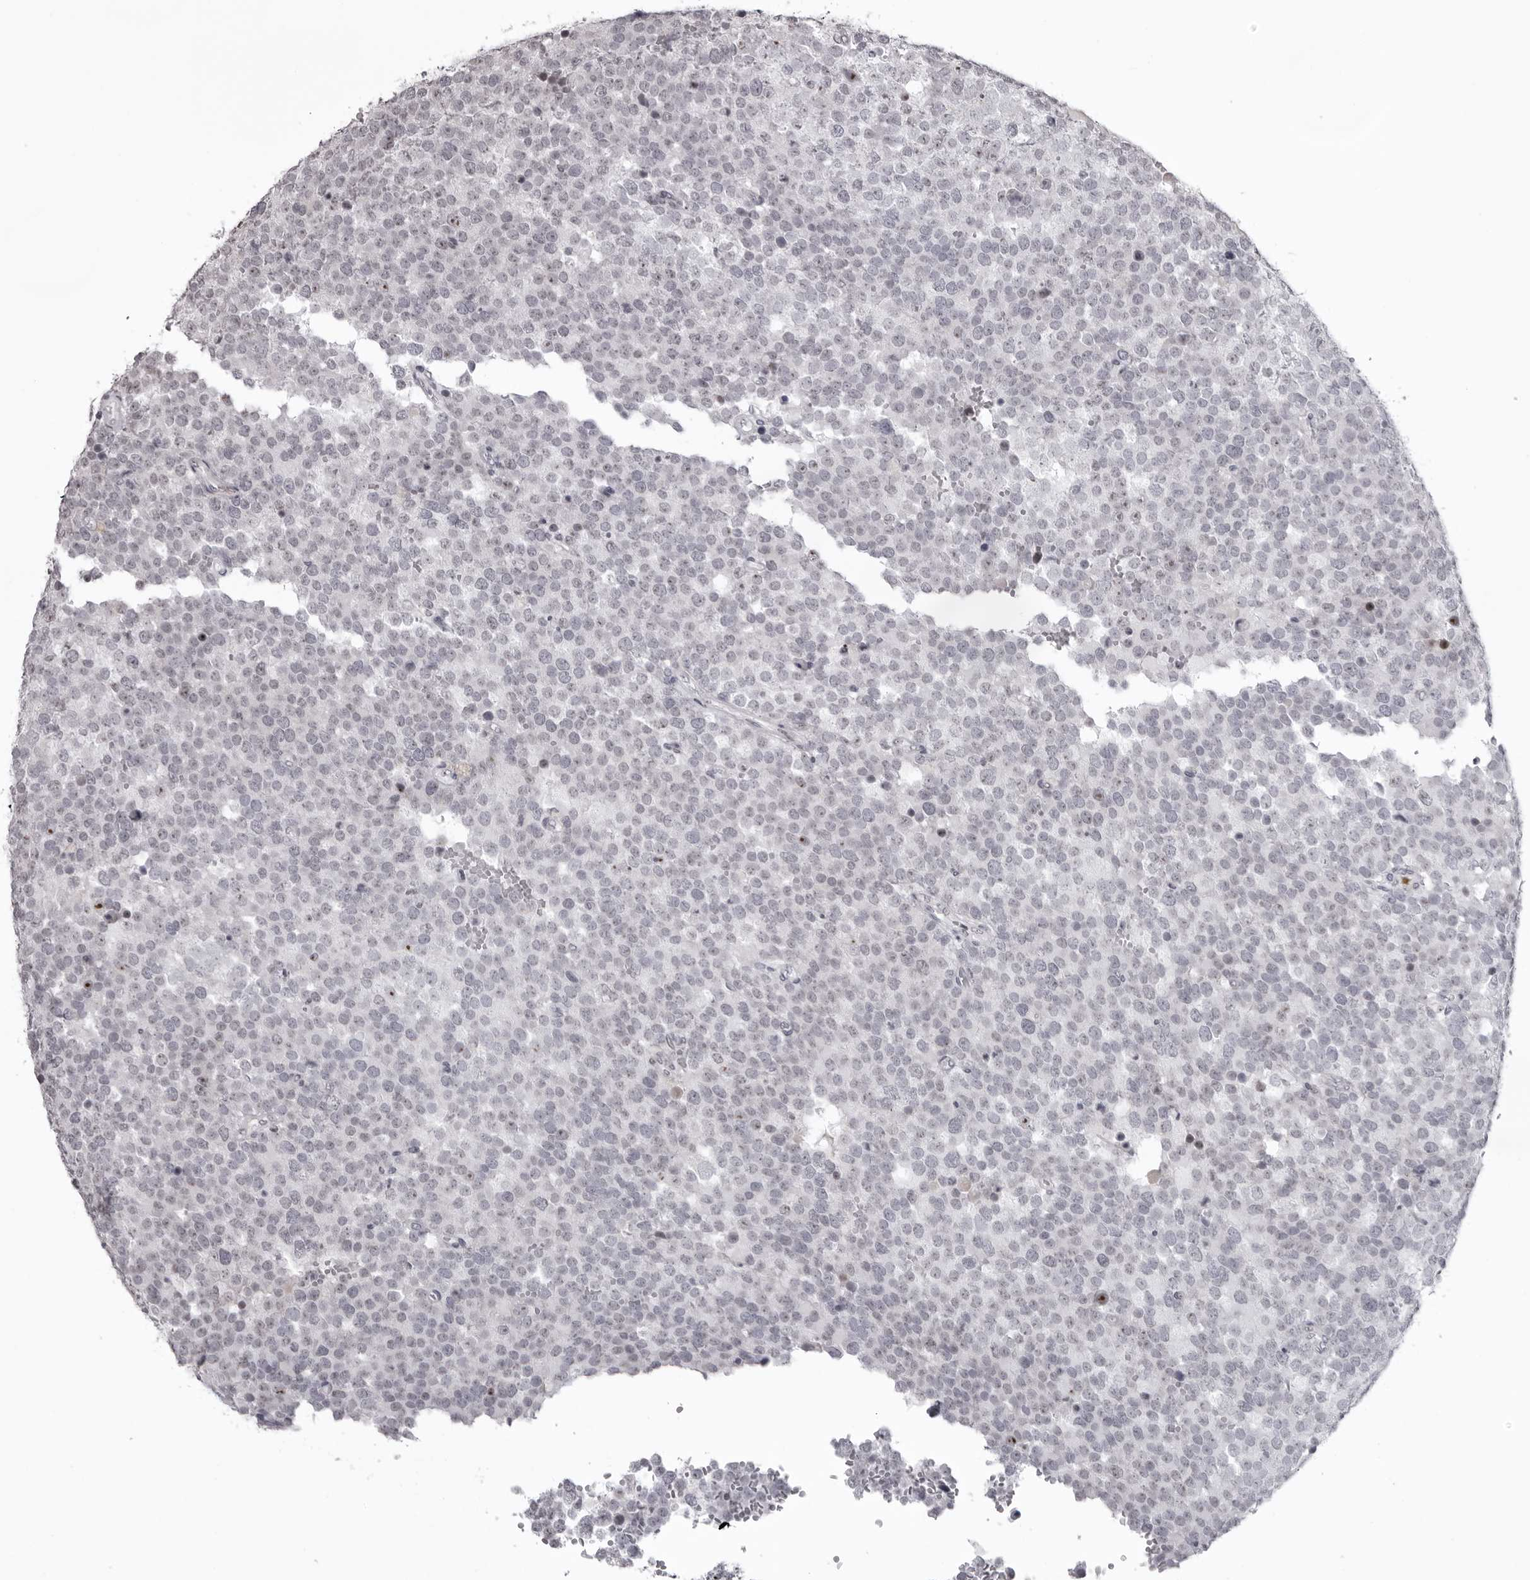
{"staining": {"intensity": "negative", "quantity": "none", "location": "none"}, "tissue": "testis cancer", "cell_type": "Tumor cells", "image_type": "cancer", "snomed": [{"axis": "morphology", "description": "Seminoma, NOS"}, {"axis": "topography", "description": "Testis"}], "caption": "Immunohistochemical staining of human testis cancer (seminoma) reveals no significant positivity in tumor cells.", "gene": "HELZ", "patient": {"sex": "male", "age": 71}}